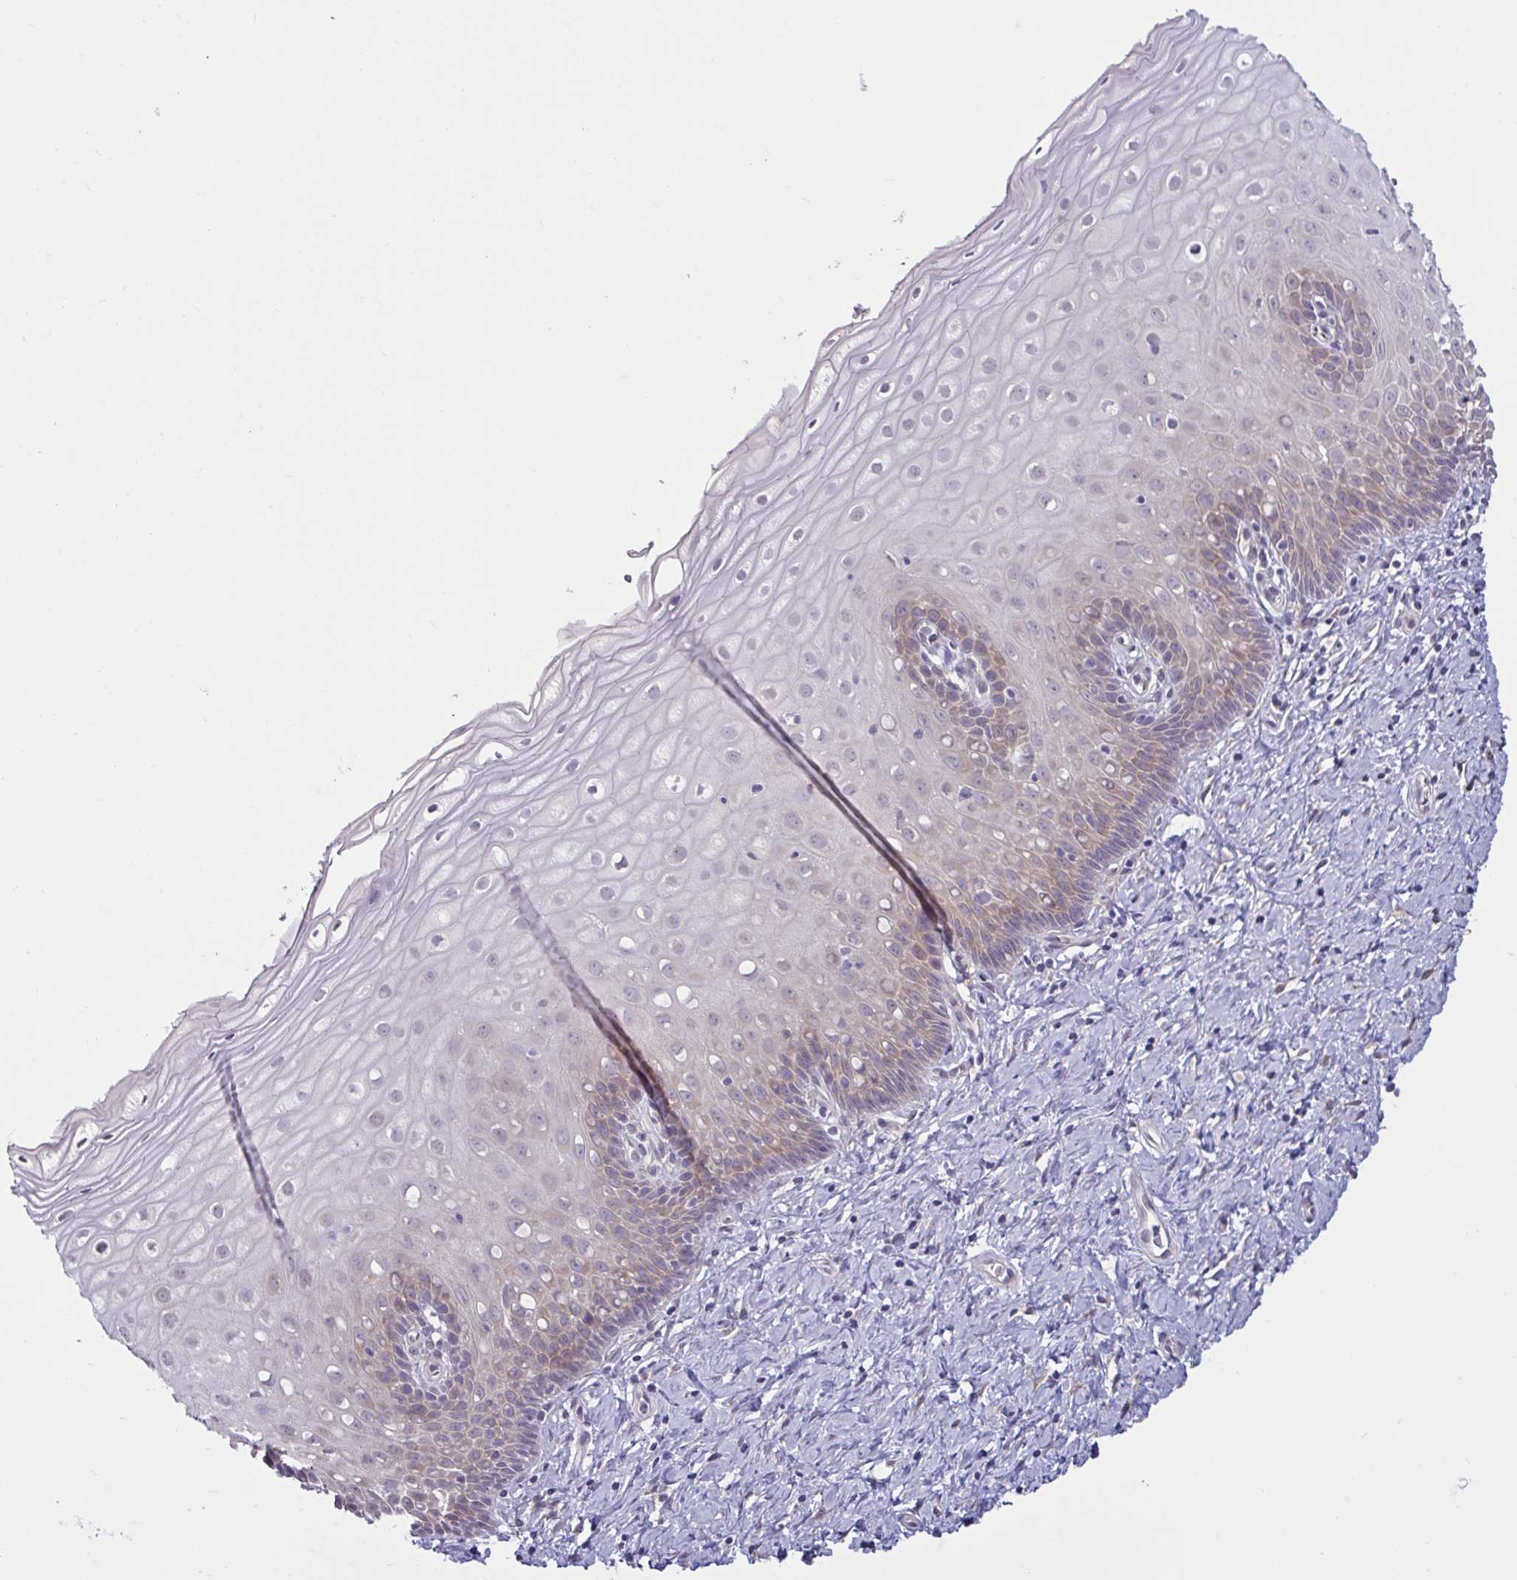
{"staining": {"intensity": "negative", "quantity": "none", "location": "none"}, "tissue": "cervix", "cell_type": "Glandular cells", "image_type": "normal", "snomed": [{"axis": "morphology", "description": "Normal tissue, NOS"}, {"axis": "topography", "description": "Cervix"}], "caption": "Glandular cells show no significant positivity in unremarkable cervix. The staining is performed using DAB (3,3'-diaminobenzidine) brown chromogen with nuclei counter-stained in using hematoxylin.", "gene": "TBC1D4", "patient": {"sex": "female", "age": 37}}